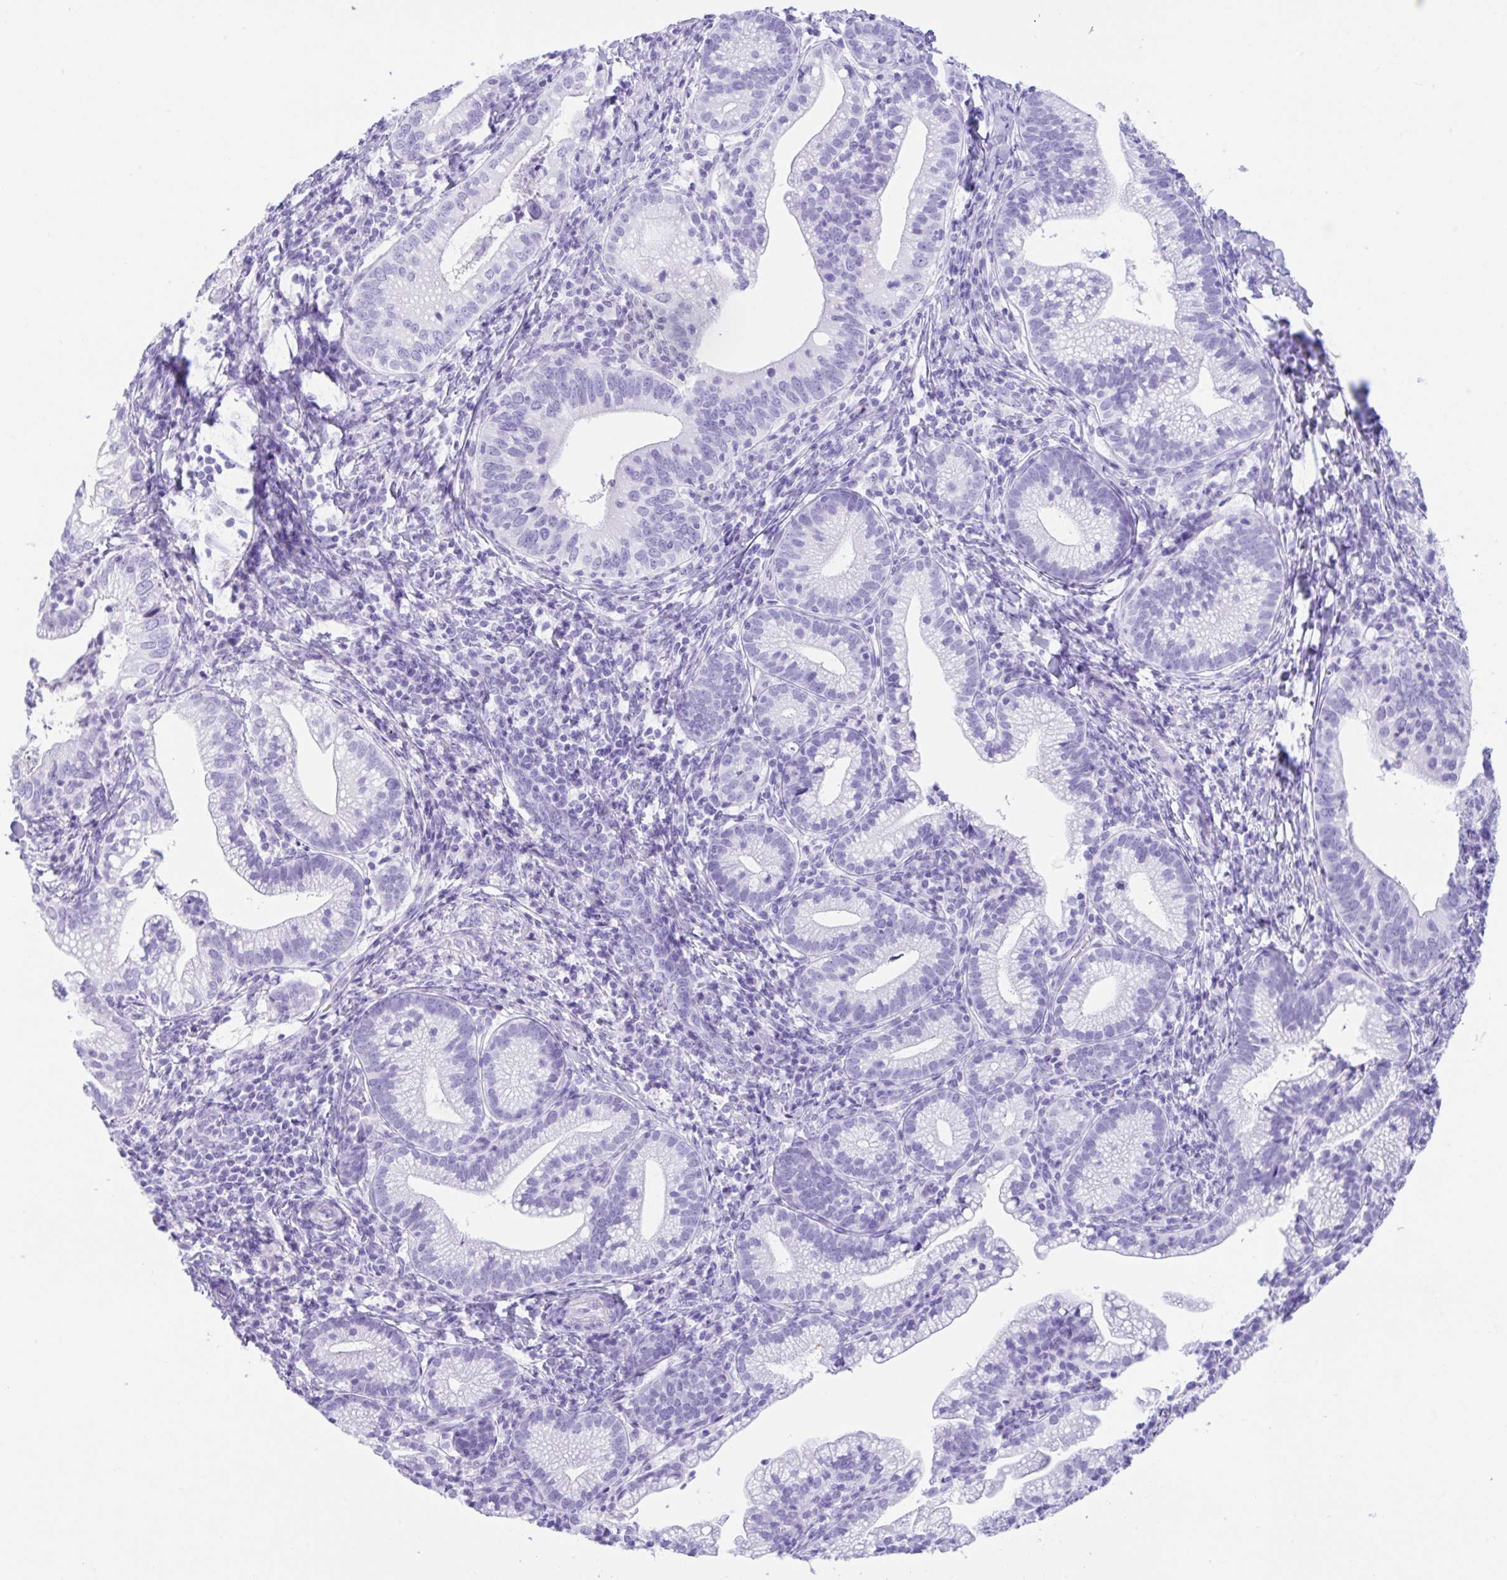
{"staining": {"intensity": "negative", "quantity": "none", "location": "none"}, "tissue": "cervical cancer", "cell_type": "Tumor cells", "image_type": "cancer", "snomed": [{"axis": "morphology", "description": "Normal tissue, NOS"}, {"axis": "morphology", "description": "Adenocarcinoma, NOS"}, {"axis": "topography", "description": "Cervix"}], "caption": "DAB immunohistochemical staining of adenocarcinoma (cervical) demonstrates no significant expression in tumor cells. (DAB (3,3'-diaminobenzidine) immunohistochemistry (IHC) with hematoxylin counter stain).", "gene": "CPA1", "patient": {"sex": "female", "age": 44}}